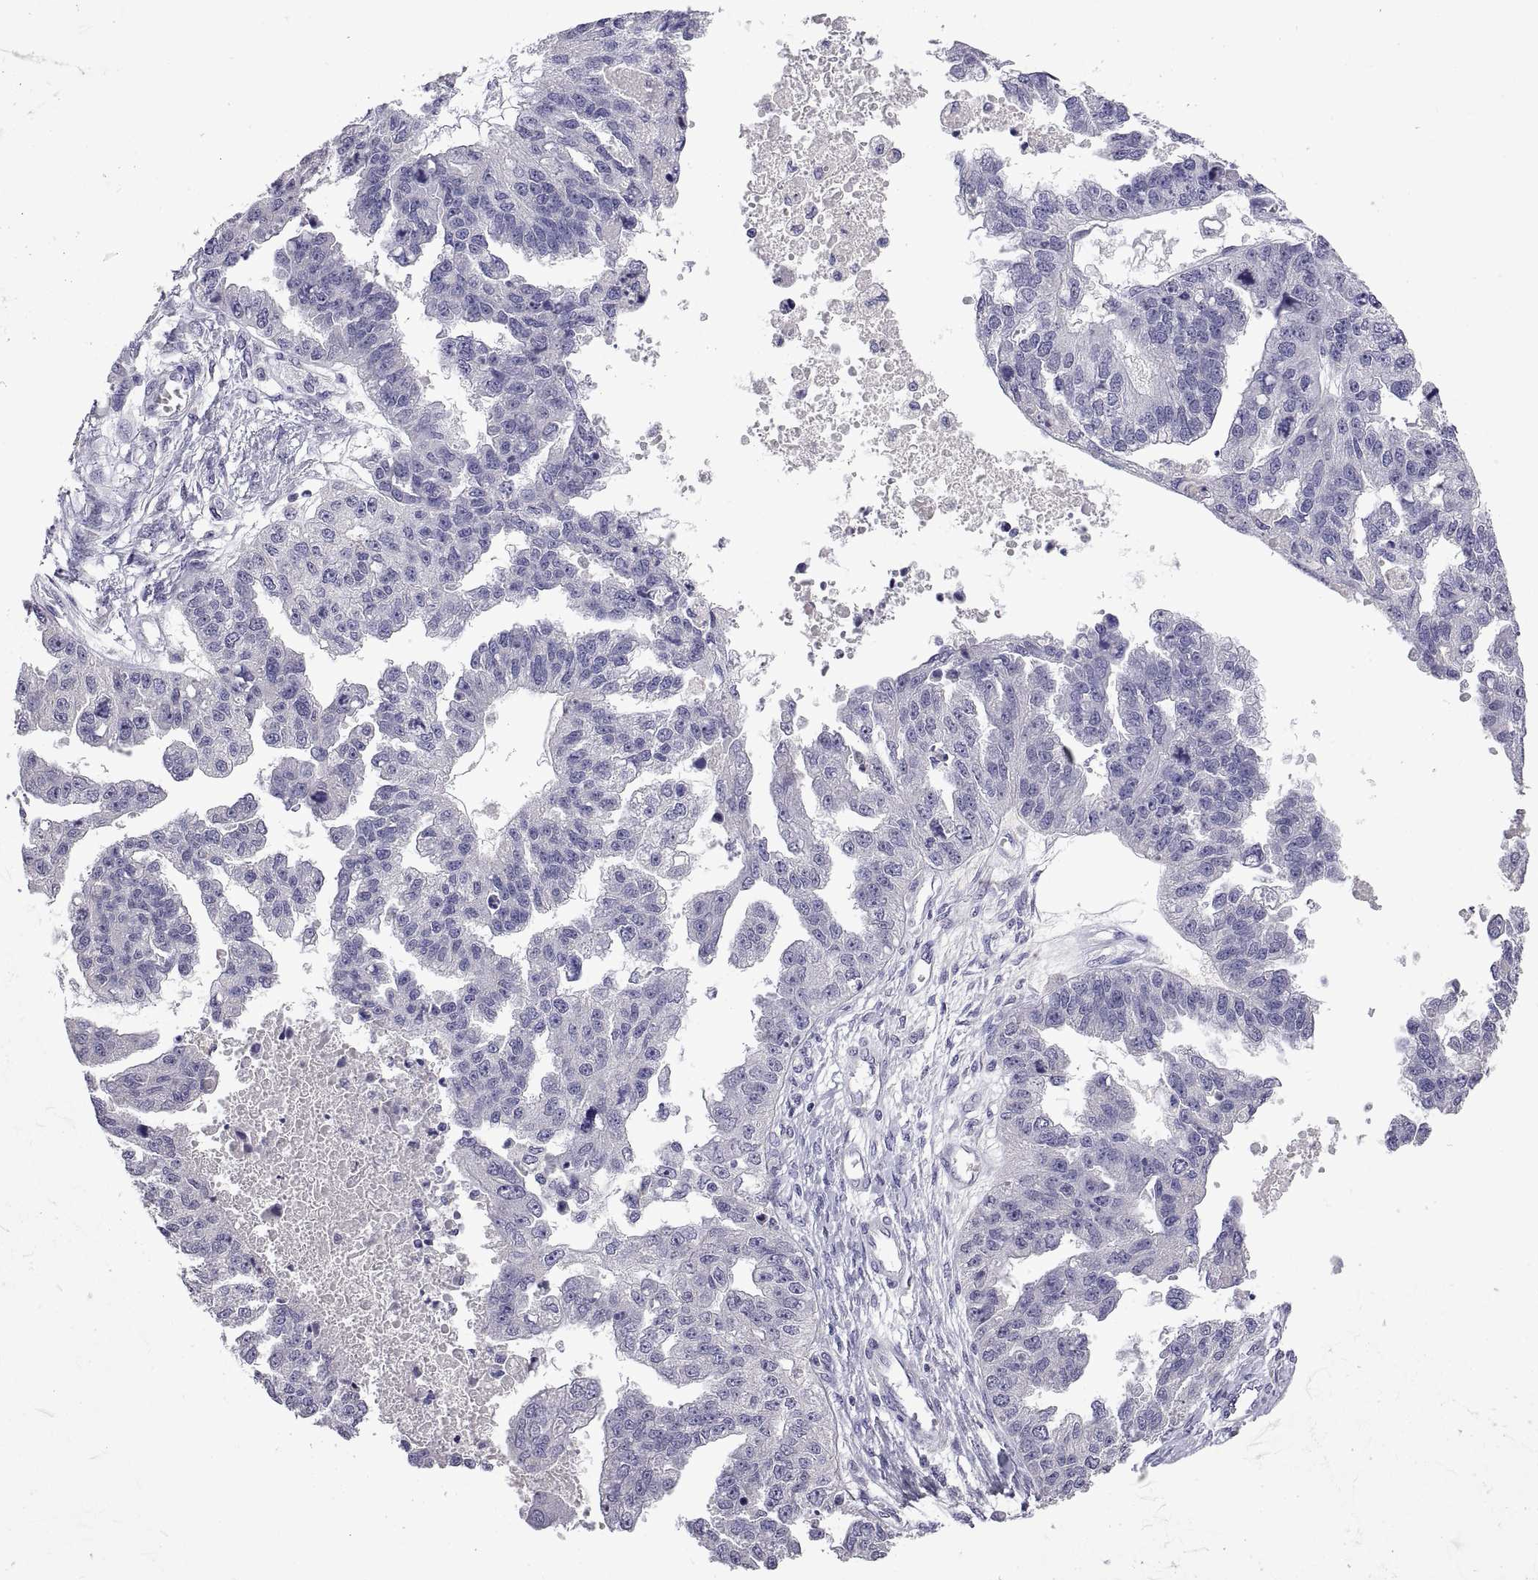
{"staining": {"intensity": "negative", "quantity": "none", "location": "none"}, "tissue": "ovarian cancer", "cell_type": "Tumor cells", "image_type": "cancer", "snomed": [{"axis": "morphology", "description": "Cystadenocarcinoma, serous, NOS"}, {"axis": "topography", "description": "Ovary"}], "caption": "Immunohistochemistry (IHC) photomicrograph of human ovarian cancer stained for a protein (brown), which demonstrates no positivity in tumor cells.", "gene": "MS4A1", "patient": {"sex": "female", "age": 58}}